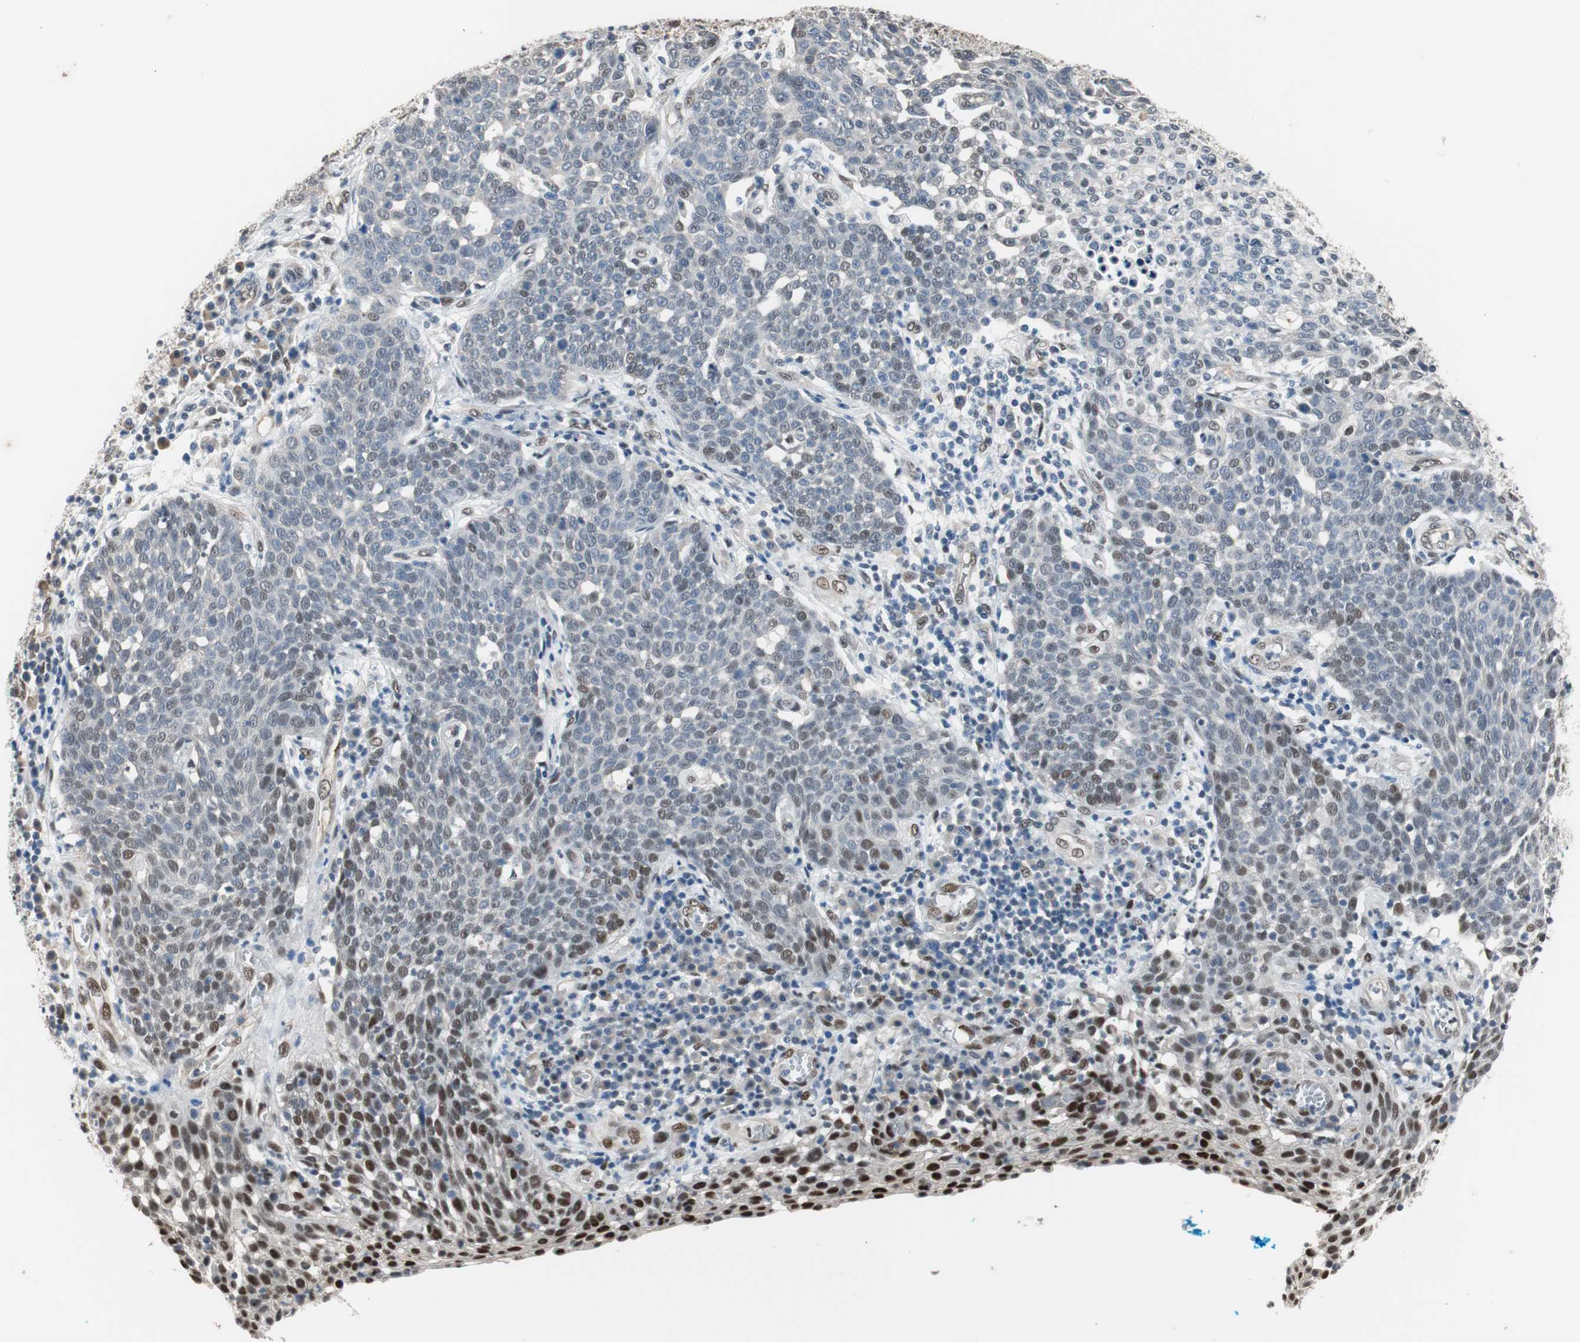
{"staining": {"intensity": "negative", "quantity": "none", "location": "none"}, "tissue": "cervical cancer", "cell_type": "Tumor cells", "image_type": "cancer", "snomed": [{"axis": "morphology", "description": "Squamous cell carcinoma, NOS"}, {"axis": "topography", "description": "Cervix"}], "caption": "There is no significant positivity in tumor cells of squamous cell carcinoma (cervical). (IHC, brightfield microscopy, high magnification).", "gene": "PML", "patient": {"sex": "female", "age": 34}}